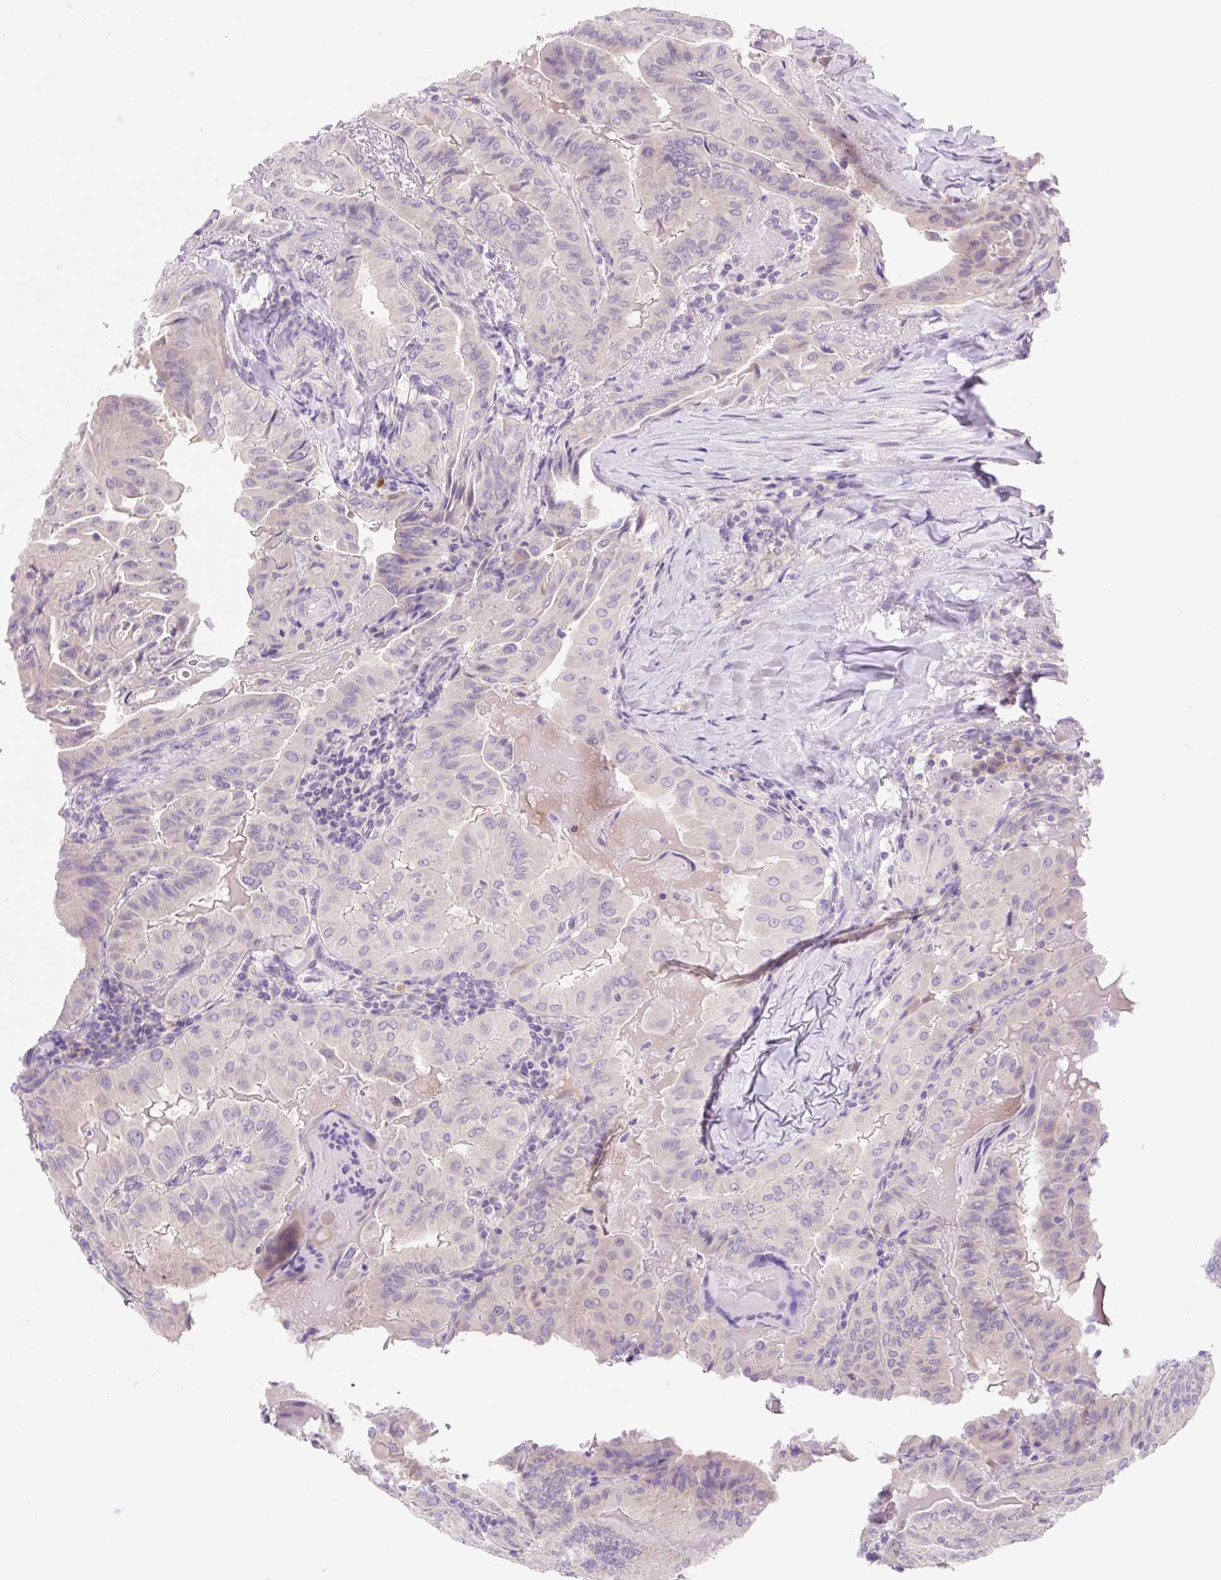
{"staining": {"intensity": "negative", "quantity": "none", "location": "none"}, "tissue": "thyroid cancer", "cell_type": "Tumor cells", "image_type": "cancer", "snomed": [{"axis": "morphology", "description": "Papillary adenocarcinoma, NOS"}, {"axis": "topography", "description": "Thyroid gland"}], "caption": "The histopathology image exhibits no significant staining in tumor cells of thyroid papillary adenocarcinoma.", "gene": "CELF6", "patient": {"sex": "female", "age": 68}}